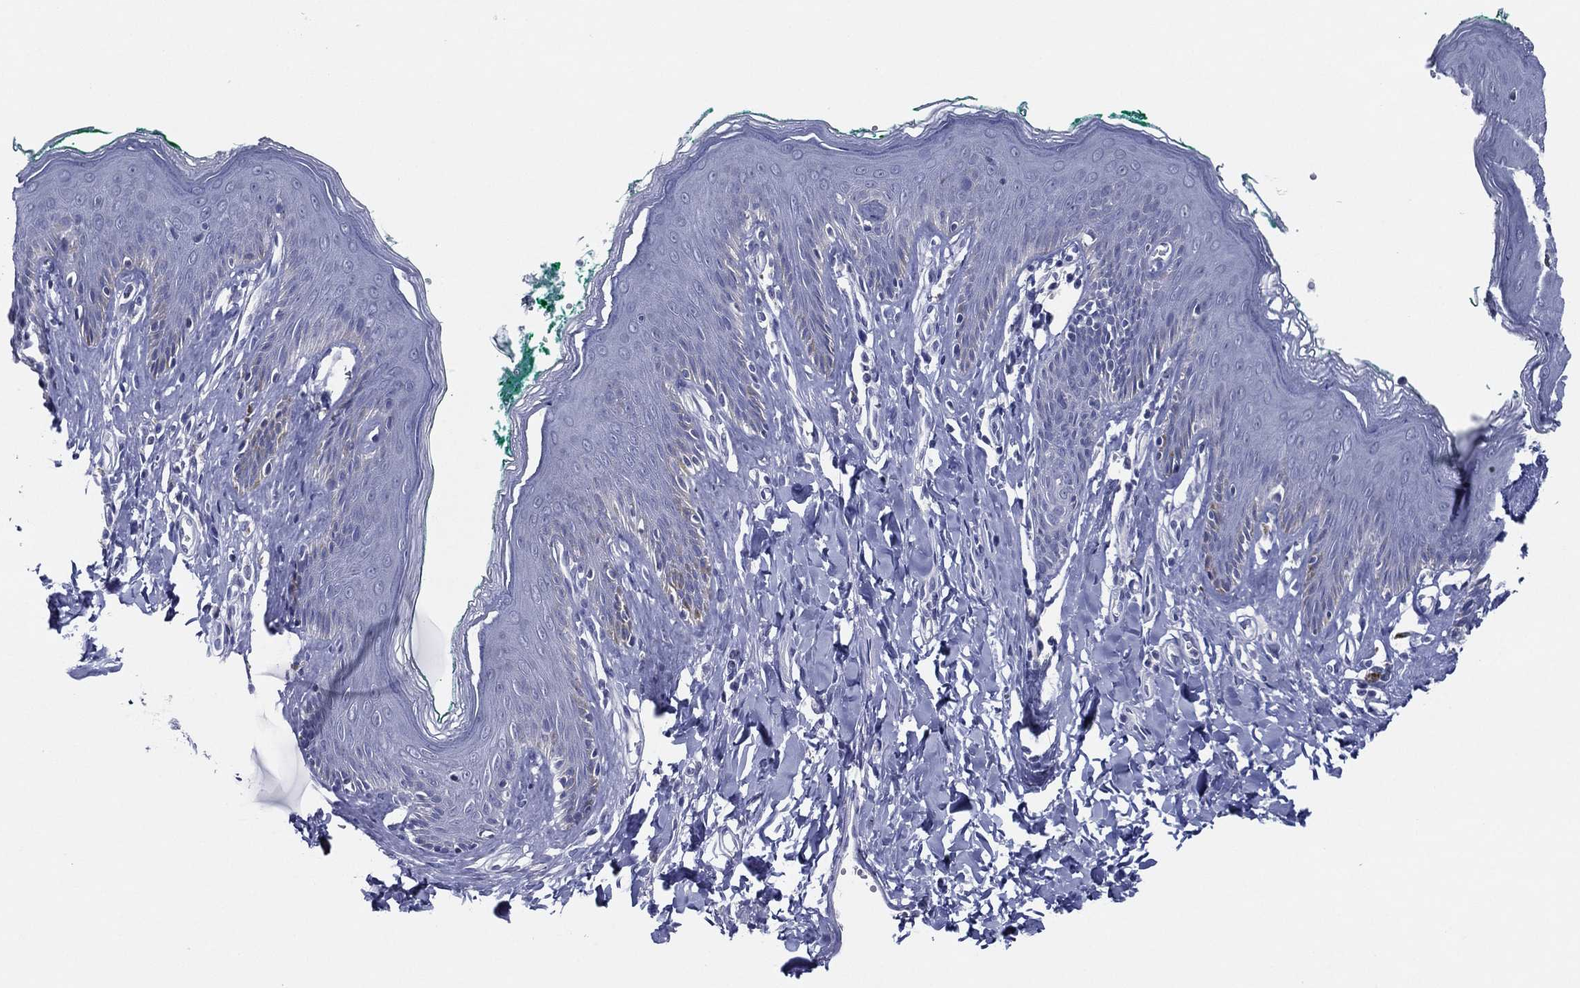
{"staining": {"intensity": "negative", "quantity": "none", "location": "none"}, "tissue": "skin", "cell_type": "Epidermal cells", "image_type": "normal", "snomed": [{"axis": "morphology", "description": "Normal tissue, NOS"}, {"axis": "topography", "description": "Vulva"}], "caption": "Histopathology image shows no significant protein positivity in epidermal cells of unremarkable skin. (DAB (3,3'-diaminobenzidine) IHC visualized using brightfield microscopy, high magnification).", "gene": "SLC13A4", "patient": {"sex": "female", "age": 66}}